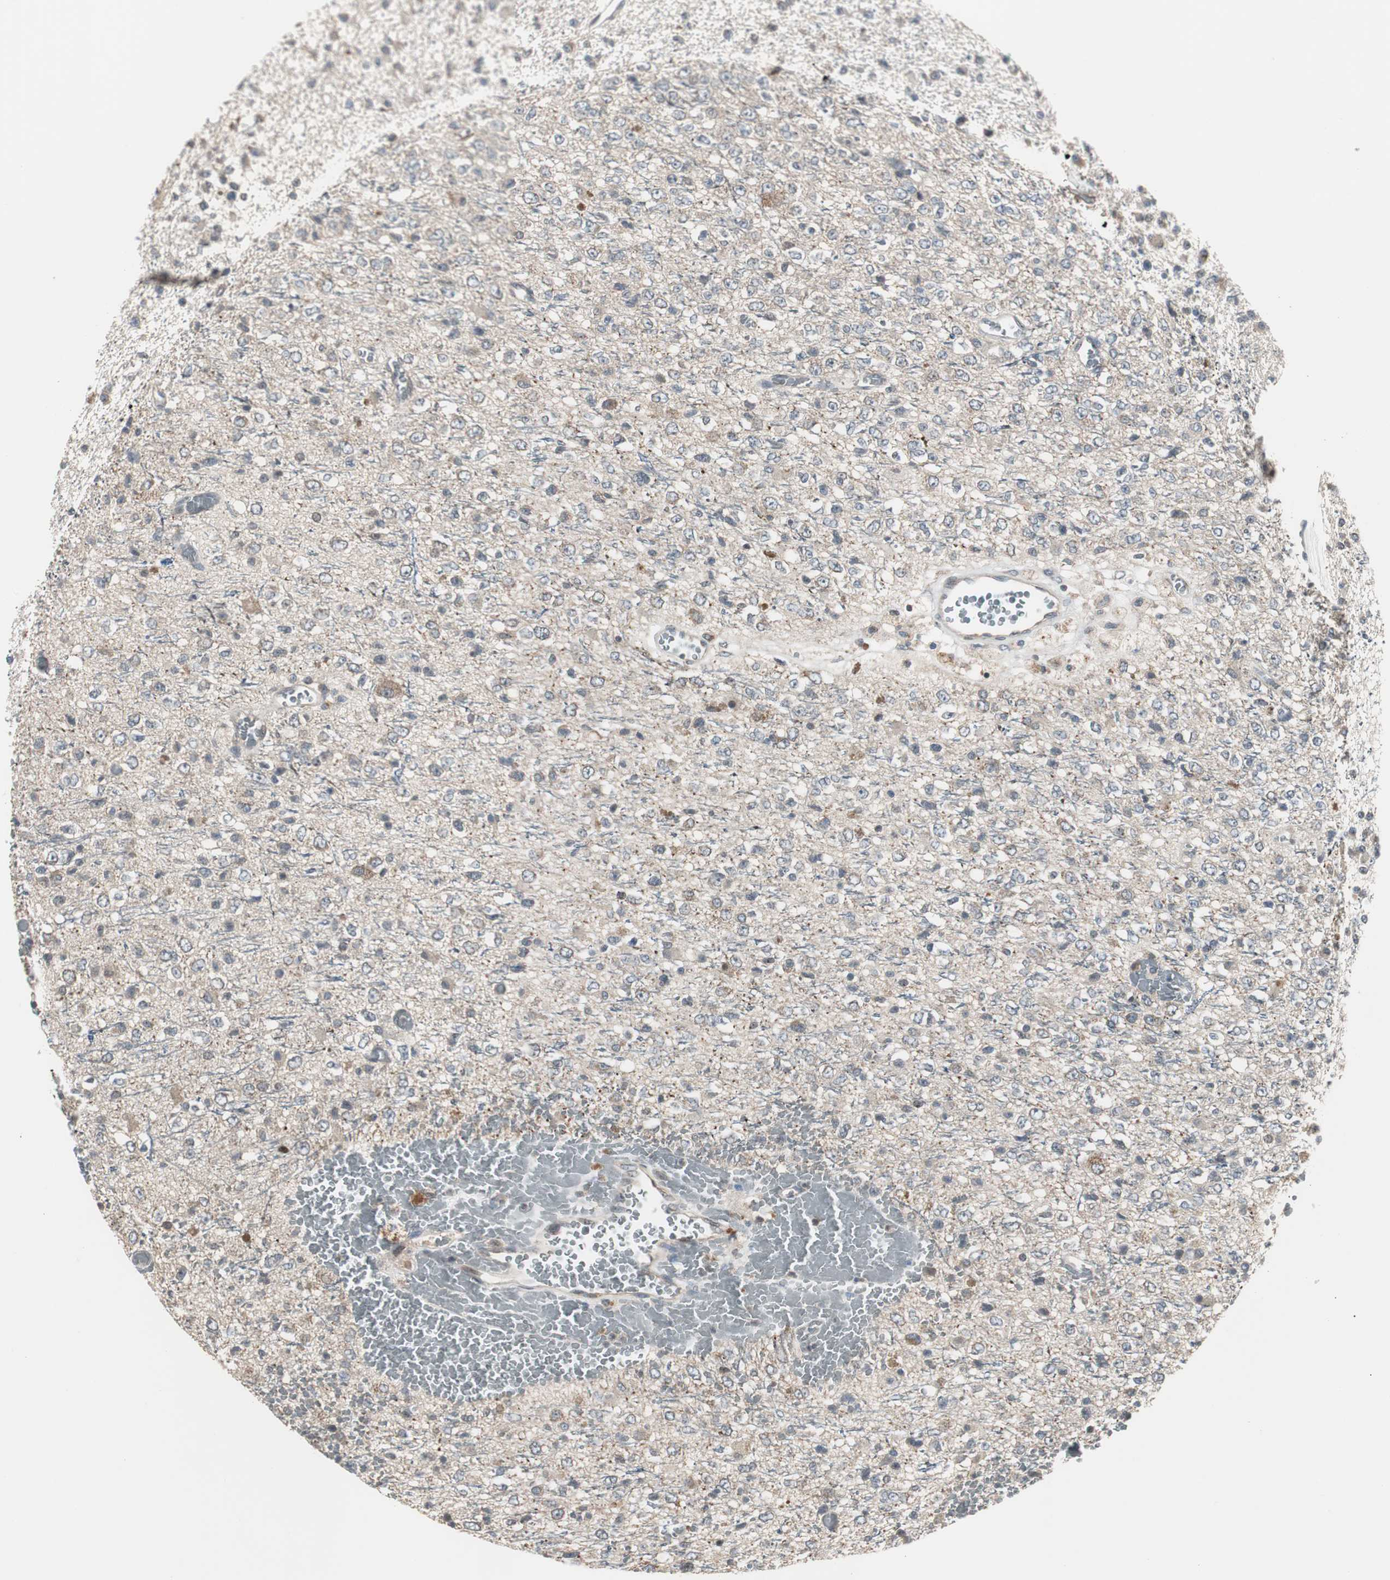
{"staining": {"intensity": "weak", "quantity": ">75%", "location": "cytoplasmic/membranous"}, "tissue": "glioma", "cell_type": "Tumor cells", "image_type": "cancer", "snomed": [{"axis": "morphology", "description": "Glioma, malignant, High grade"}, {"axis": "topography", "description": "pancreas cauda"}], "caption": "Human glioma stained with a protein marker exhibits weak staining in tumor cells.", "gene": "ZMPSTE24", "patient": {"sex": "male", "age": 60}}